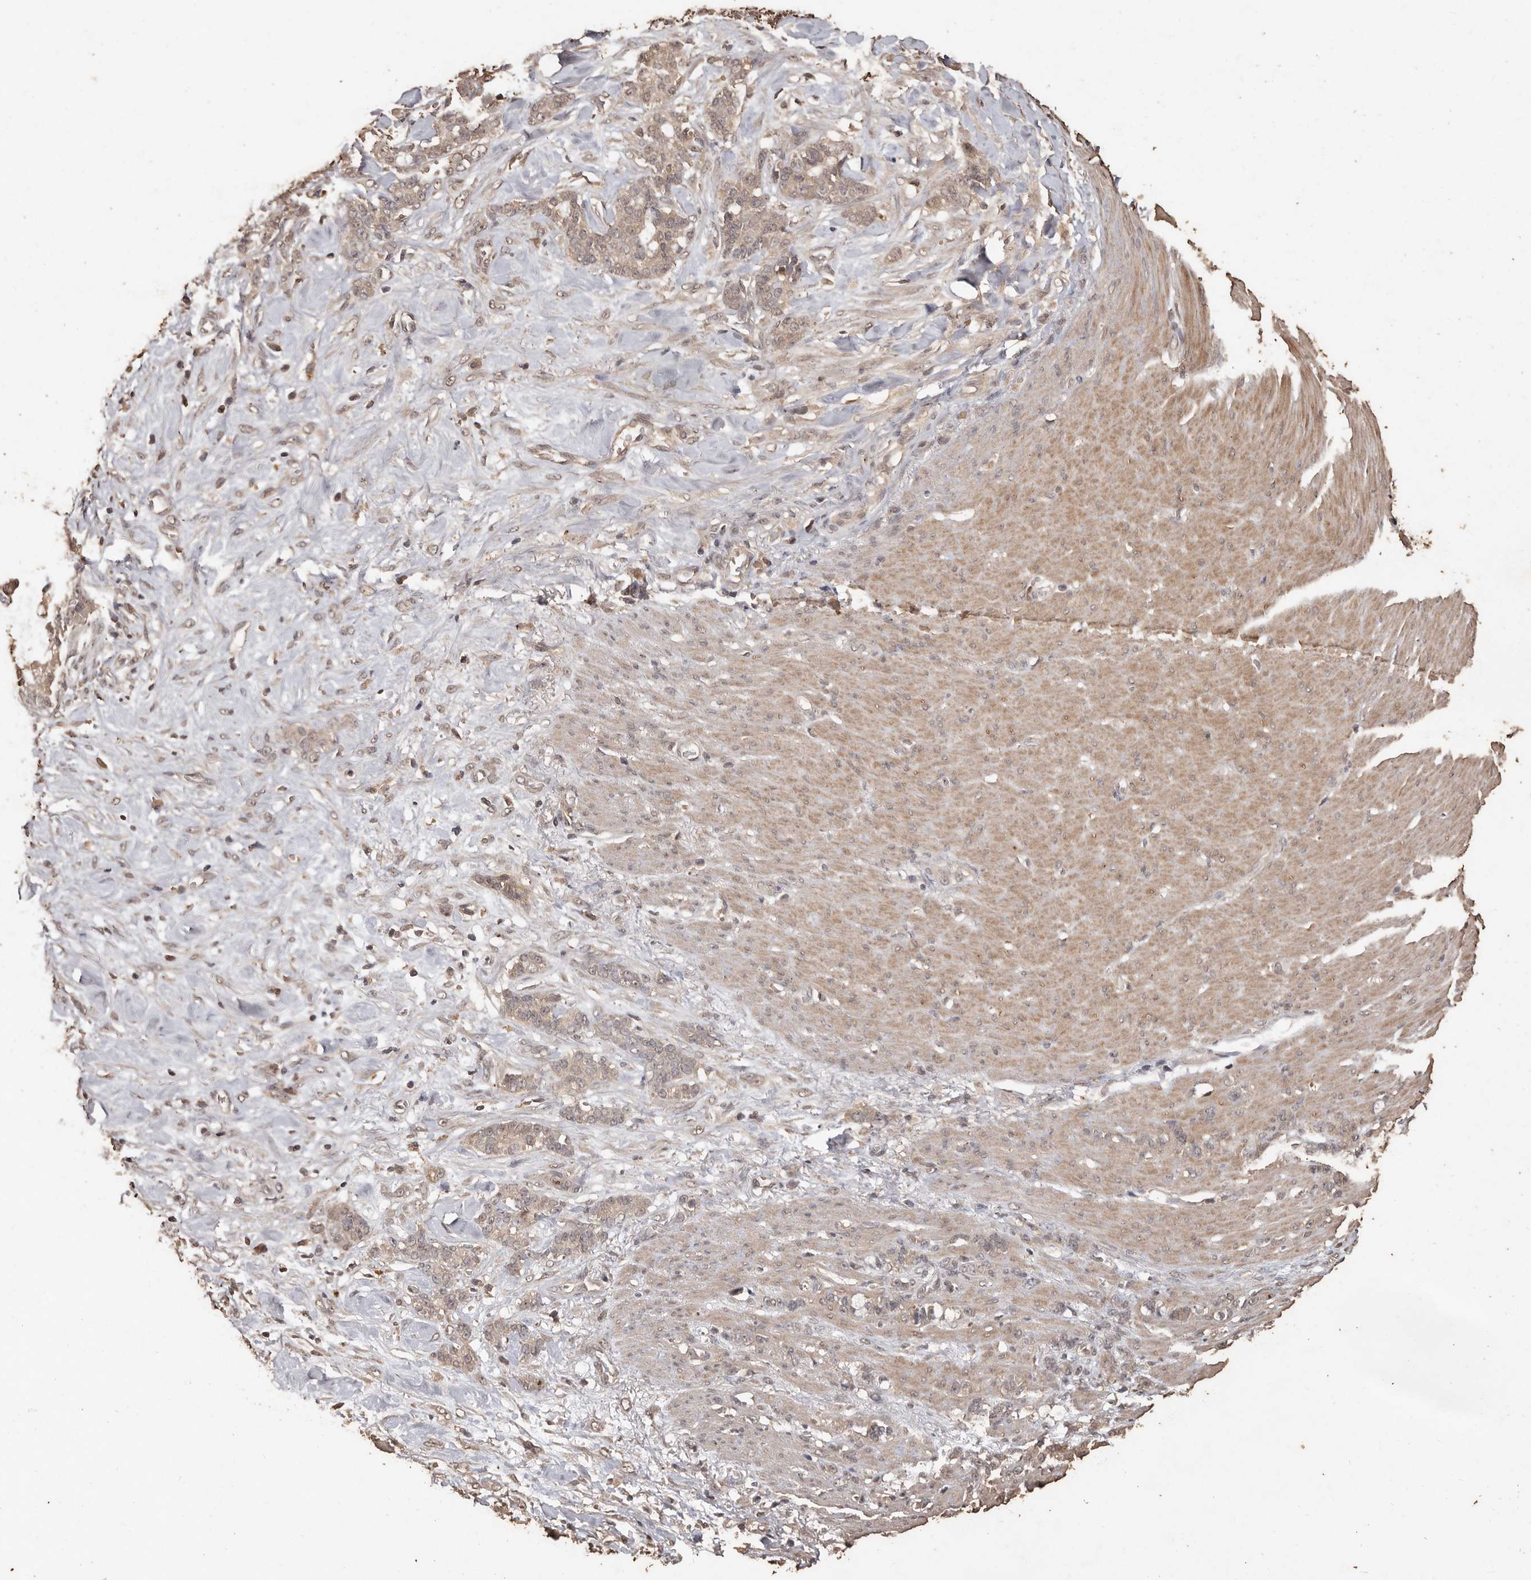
{"staining": {"intensity": "weak", "quantity": ">75%", "location": "cytoplasmic/membranous"}, "tissue": "stomach cancer", "cell_type": "Tumor cells", "image_type": "cancer", "snomed": [{"axis": "morphology", "description": "Adenocarcinoma, NOS"}, {"axis": "topography", "description": "Stomach, lower"}], "caption": "Human stomach adenocarcinoma stained for a protein (brown) exhibits weak cytoplasmic/membranous positive positivity in about >75% of tumor cells.", "gene": "PKDCC", "patient": {"sex": "male", "age": 88}}